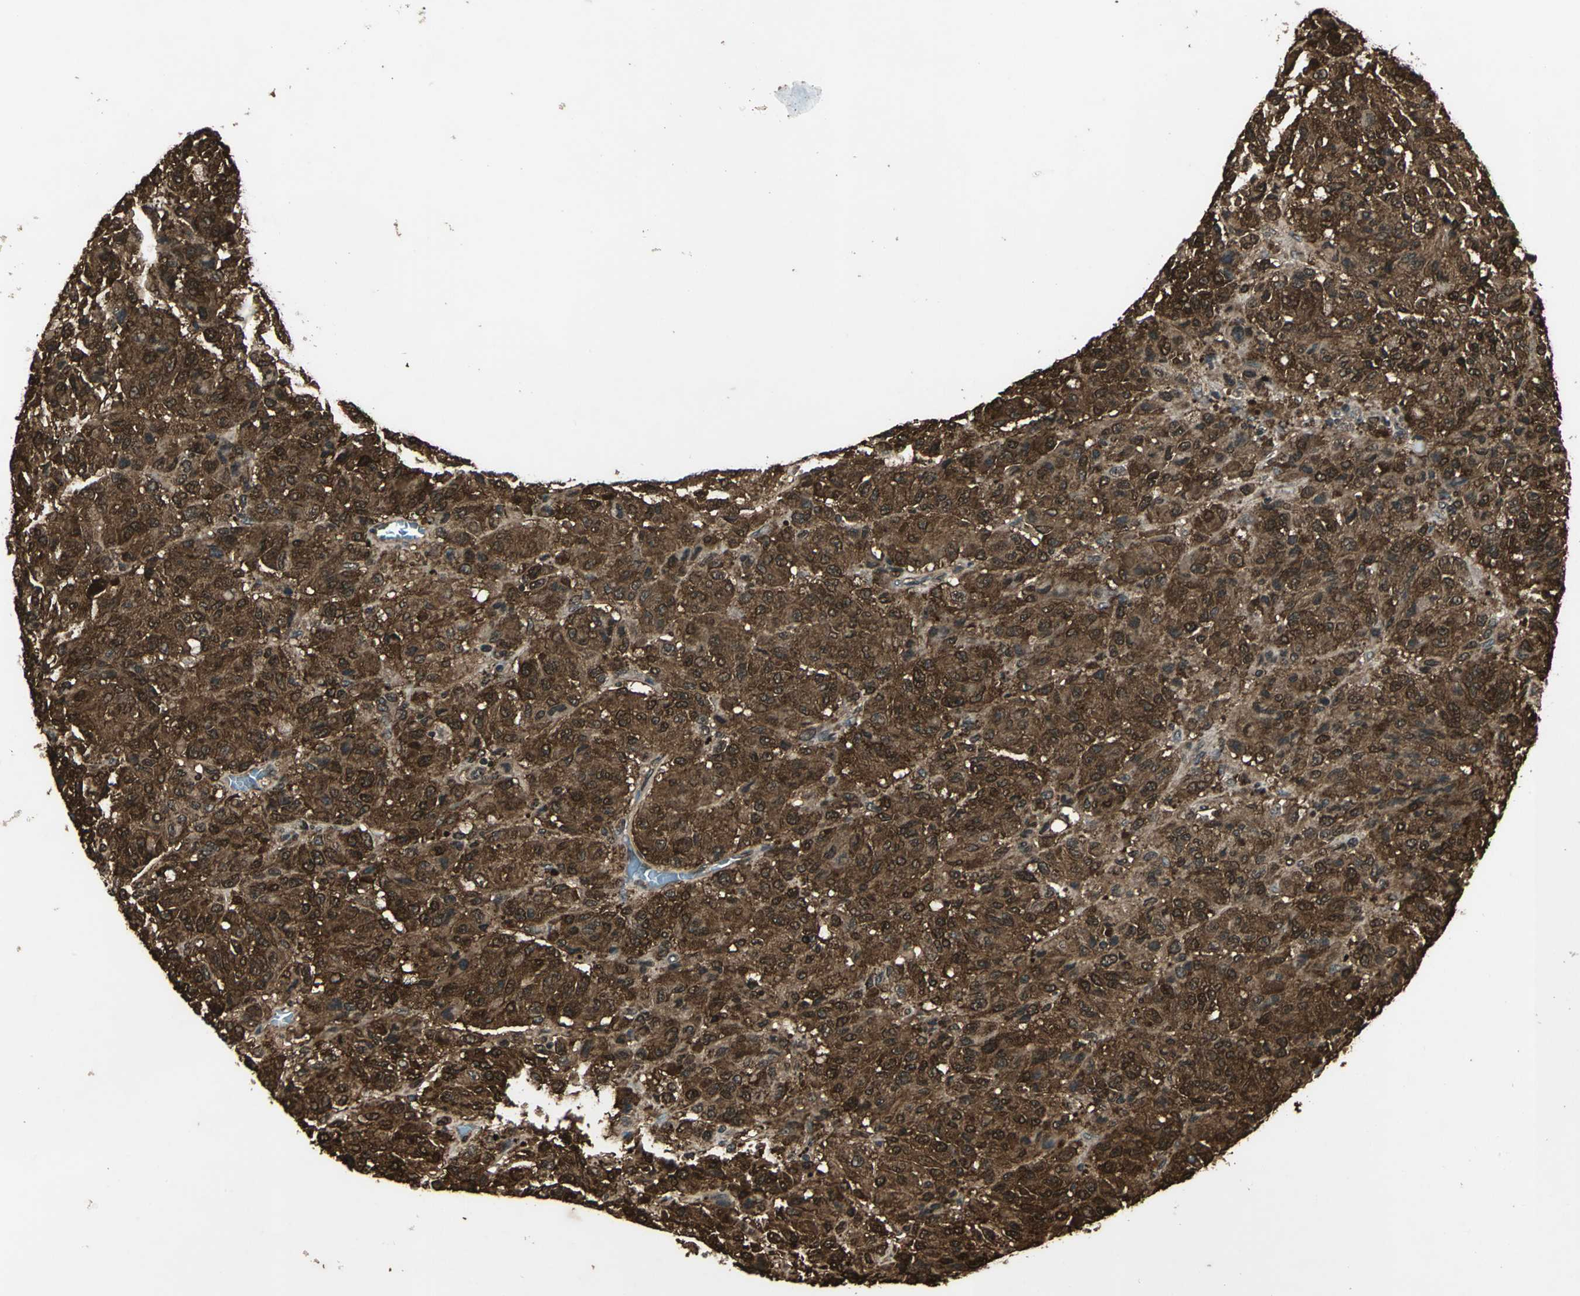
{"staining": {"intensity": "strong", "quantity": ">75%", "location": "cytoplasmic/membranous,nuclear"}, "tissue": "melanoma", "cell_type": "Tumor cells", "image_type": "cancer", "snomed": [{"axis": "morphology", "description": "Malignant melanoma, Metastatic site"}, {"axis": "topography", "description": "Lung"}], "caption": "This histopathology image shows immunohistochemistry staining of malignant melanoma (metastatic site), with high strong cytoplasmic/membranous and nuclear staining in approximately >75% of tumor cells.", "gene": "LGALS3", "patient": {"sex": "male", "age": 64}}